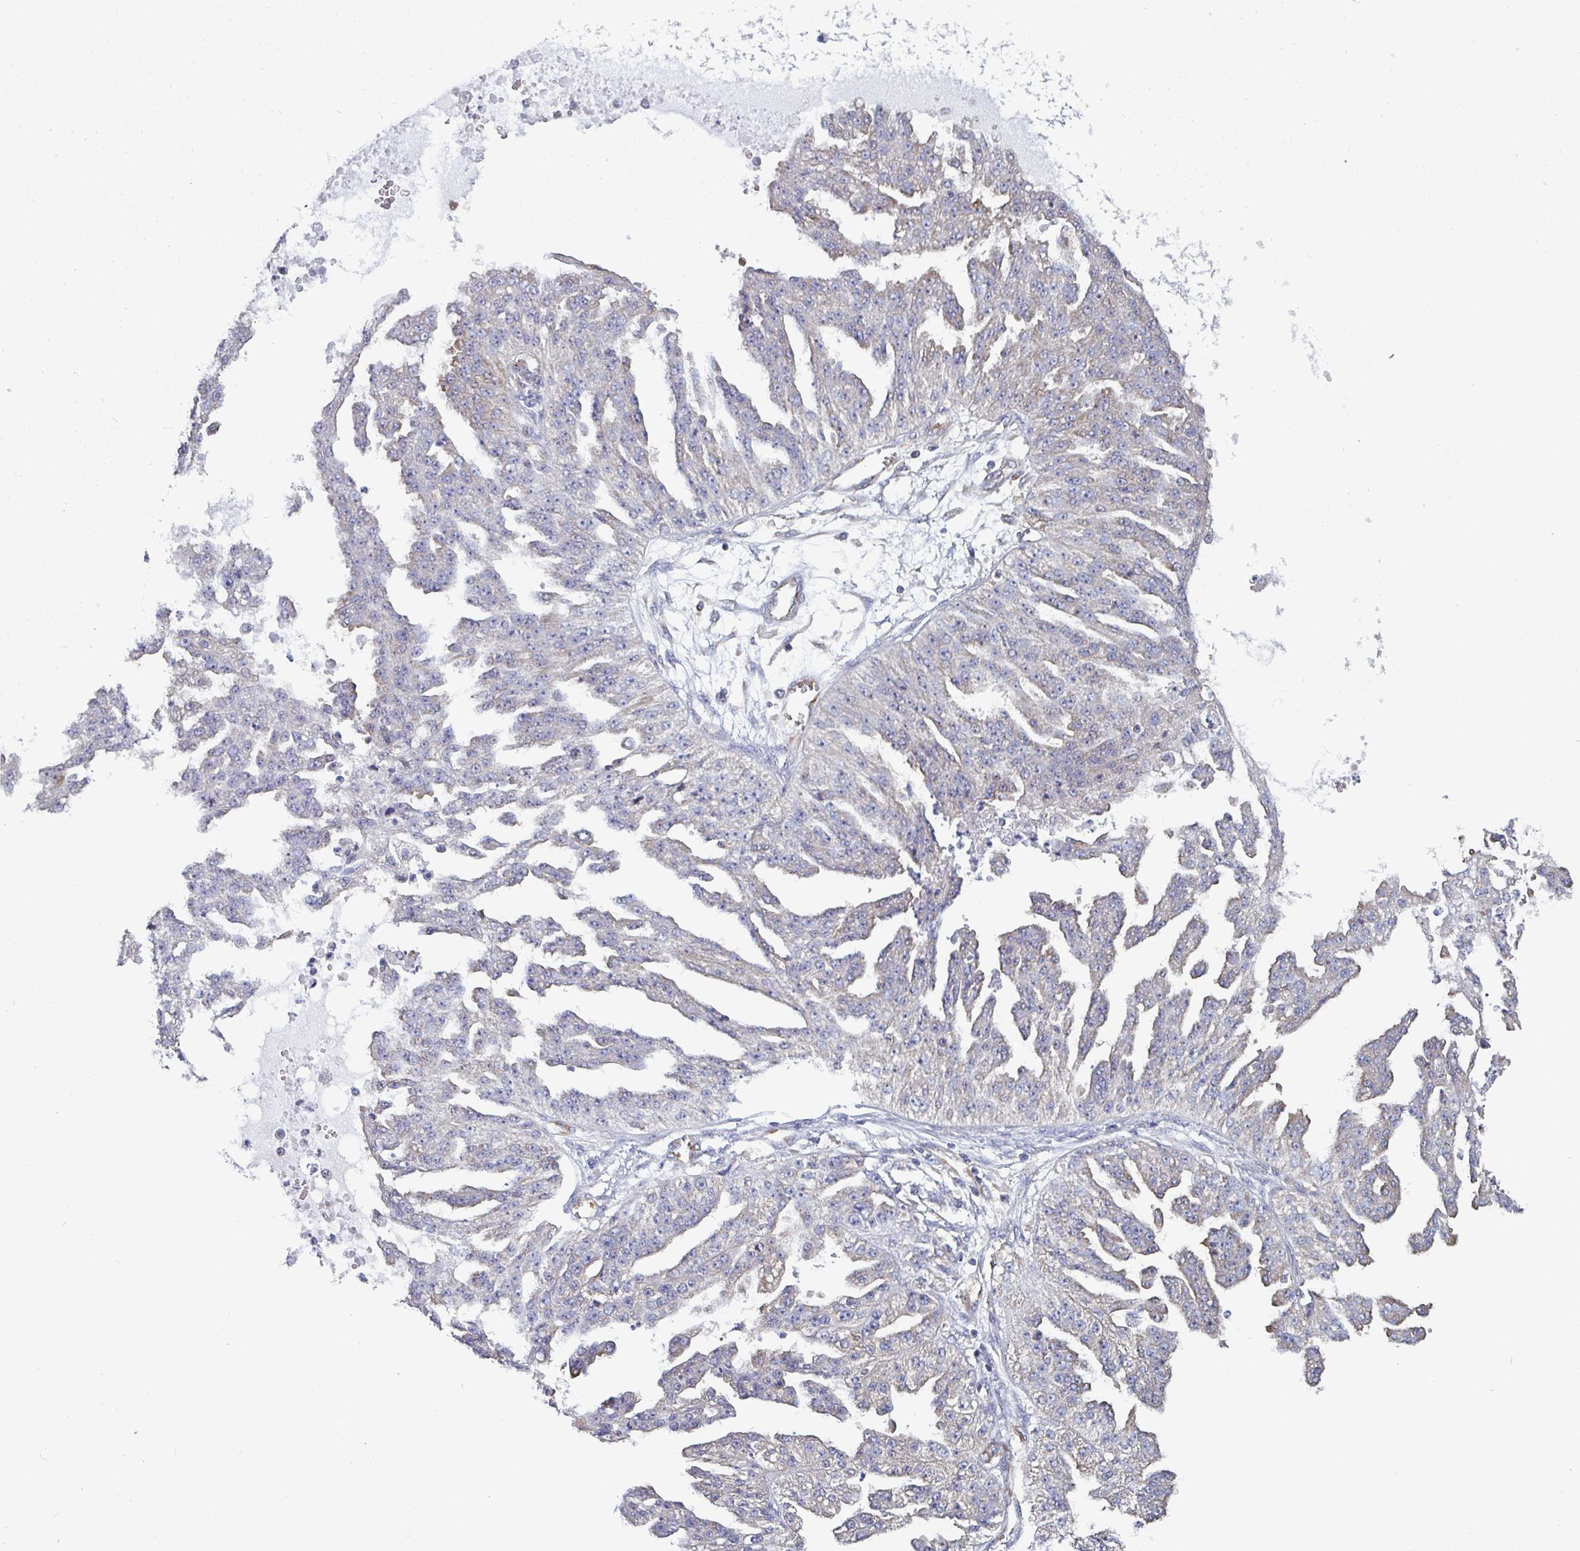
{"staining": {"intensity": "negative", "quantity": "none", "location": "none"}, "tissue": "ovarian cancer", "cell_type": "Tumor cells", "image_type": "cancer", "snomed": [{"axis": "morphology", "description": "Cystadenocarcinoma, serous, NOS"}, {"axis": "topography", "description": "Ovary"}], "caption": "This histopathology image is of serous cystadenocarcinoma (ovarian) stained with IHC to label a protein in brown with the nuclei are counter-stained blue. There is no staining in tumor cells.", "gene": "DYNC1I2", "patient": {"sex": "female", "age": 58}}